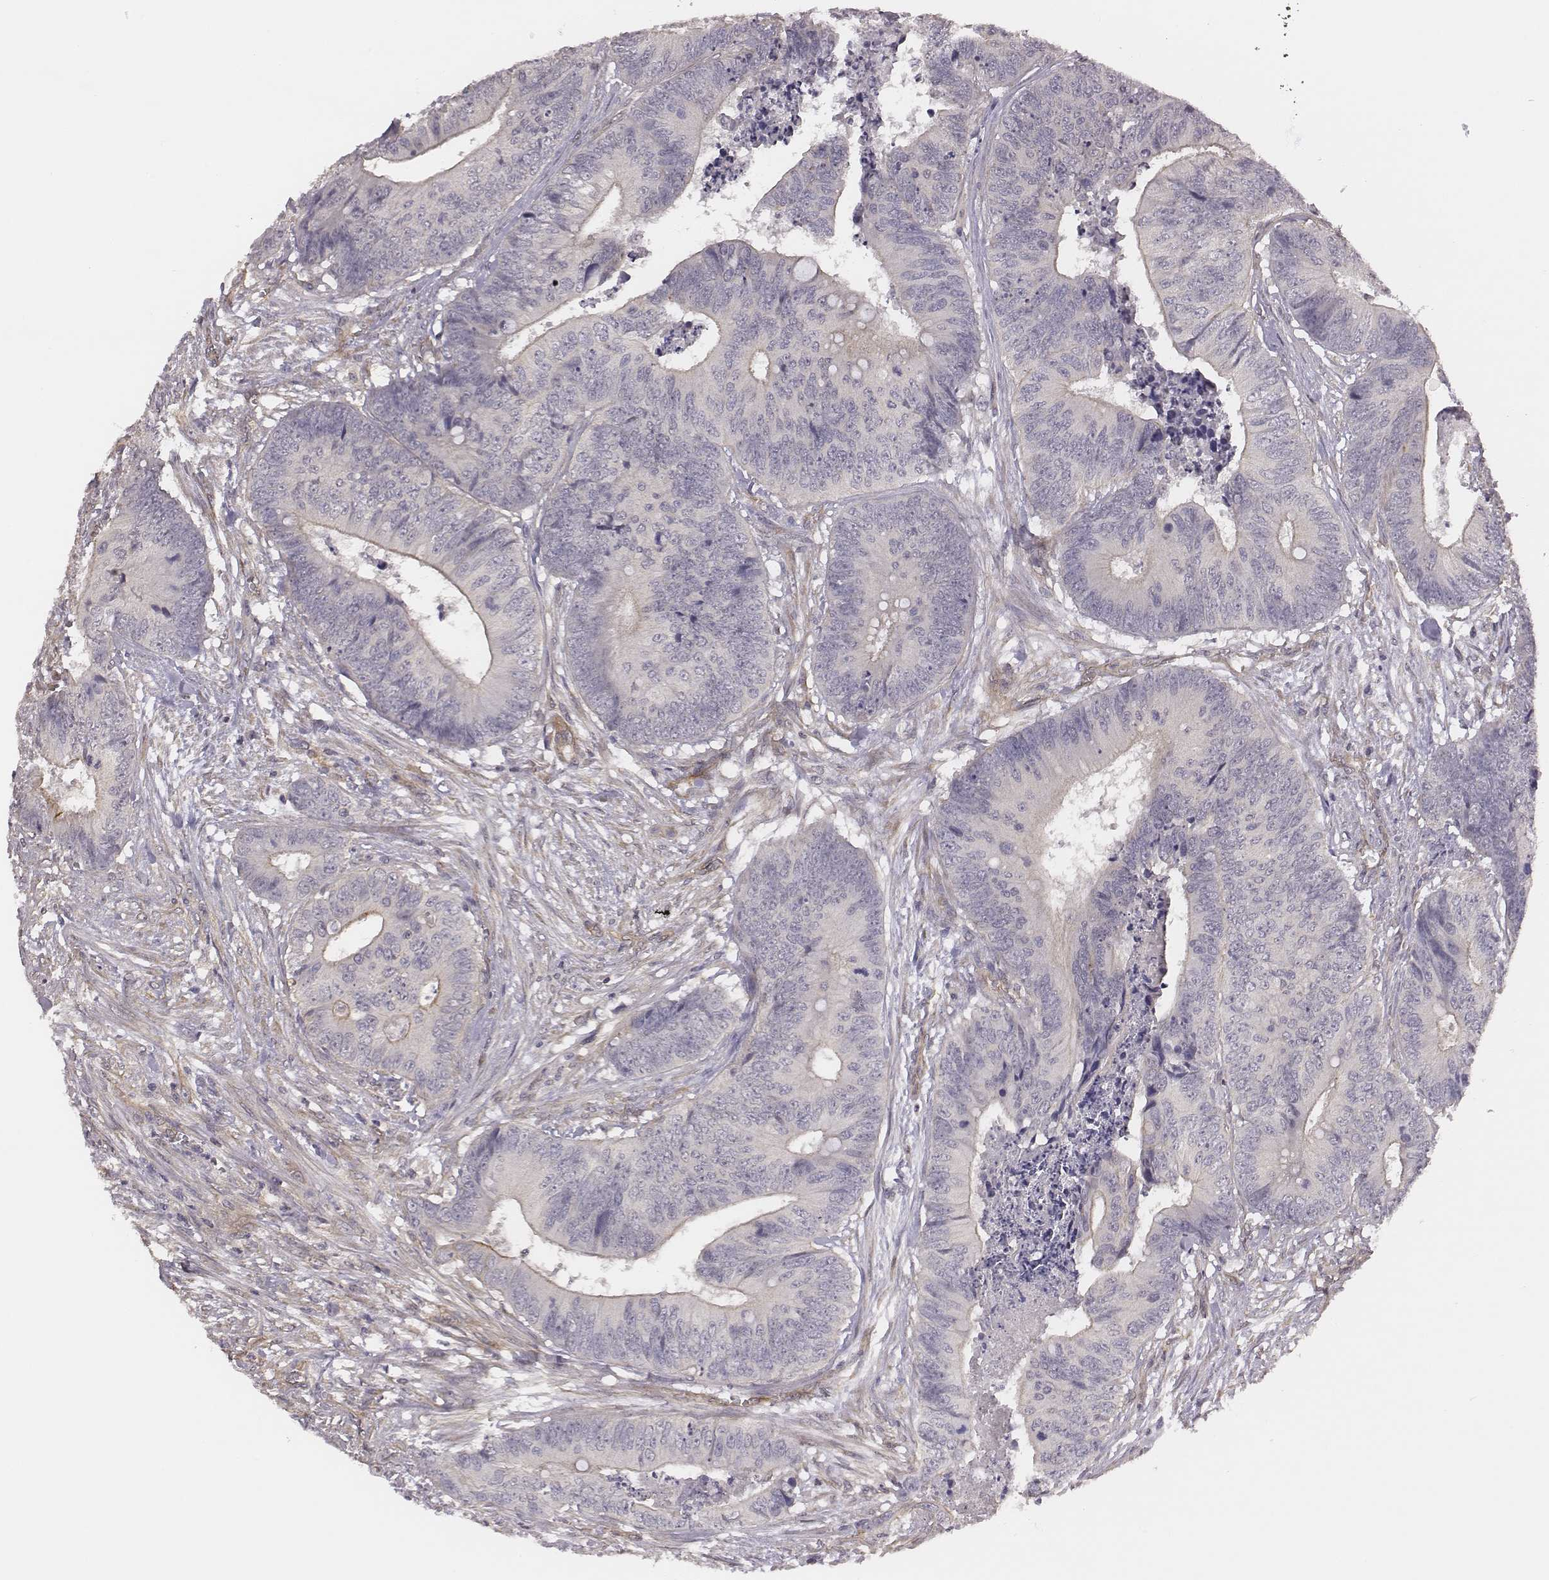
{"staining": {"intensity": "negative", "quantity": "none", "location": "none"}, "tissue": "colorectal cancer", "cell_type": "Tumor cells", "image_type": "cancer", "snomed": [{"axis": "morphology", "description": "Adenocarcinoma, NOS"}, {"axis": "topography", "description": "Colon"}], "caption": "Immunohistochemistry (IHC) photomicrograph of neoplastic tissue: human colorectal cancer stained with DAB (3,3'-diaminobenzidine) demonstrates no significant protein staining in tumor cells.", "gene": "SCARF1", "patient": {"sex": "male", "age": 84}}